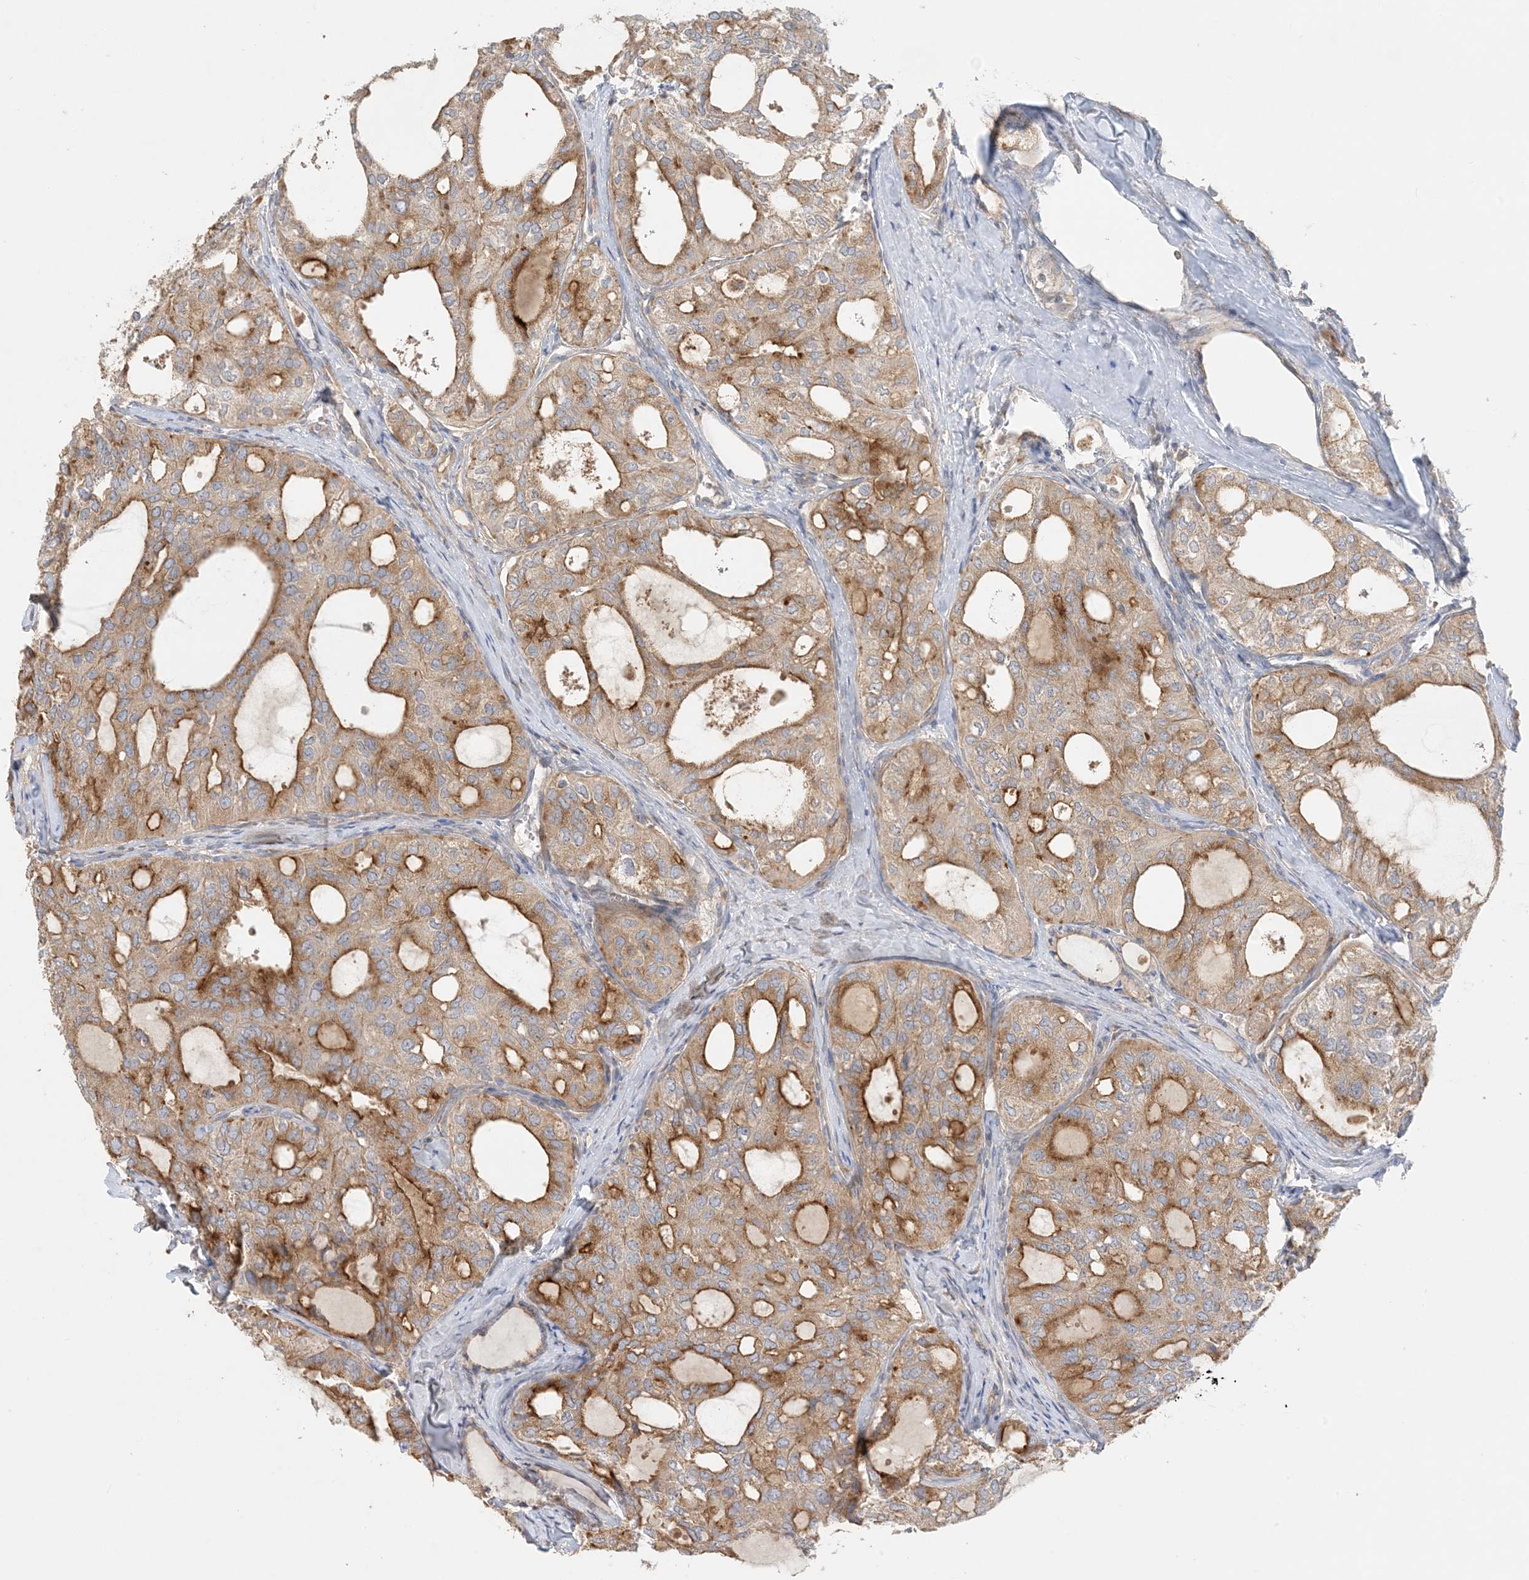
{"staining": {"intensity": "moderate", "quantity": ">75%", "location": "cytoplasmic/membranous"}, "tissue": "thyroid cancer", "cell_type": "Tumor cells", "image_type": "cancer", "snomed": [{"axis": "morphology", "description": "Follicular adenoma carcinoma, NOS"}, {"axis": "topography", "description": "Thyroid gland"}], "caption": "Immunohistochemistry image of human thyroid cancer (follicular adenoma carcinoma) stained for a protein (brown), which demonstrates medium levels of moderate cytoplasmic/membranous expression in approximately >75% of tumor cells.", "gene": "SPPL2A", "patient": {"sex": "male", "age": 75}}